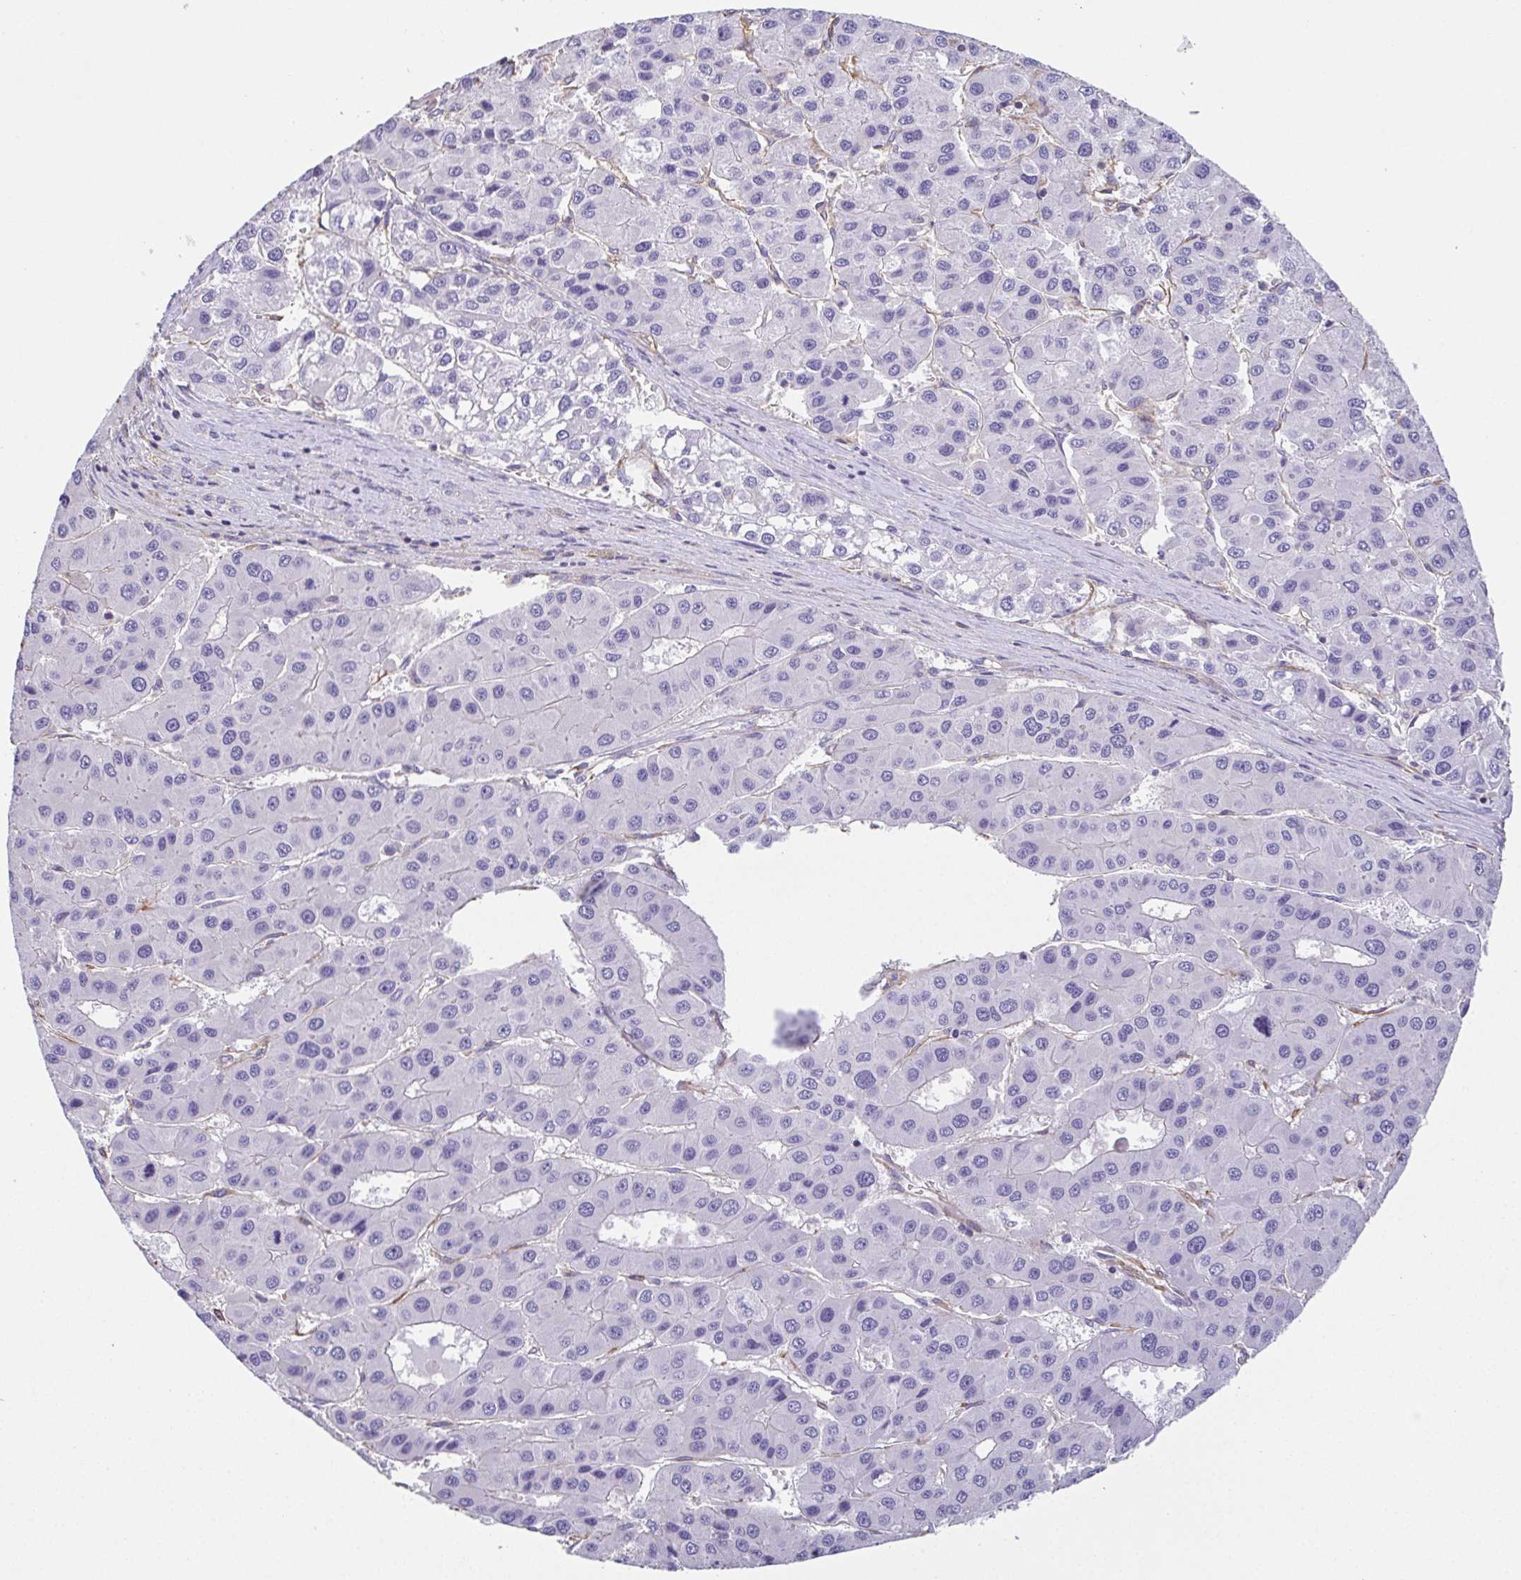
{"staining": {"intensity": "negative", "quantity": "none", "location": "none"}, "tissue": "liver cancer", "cell_type": "Tumor cells", "image_type": "cancer", "snomed": [{"axis": "morphology", "description": "Carcinoma, Hepatocellular, NOS"}, {"axis": "topography", "description": "Liver"}], "caption": "This is an immunohistochemistry (IHC) micrograph of liver cancer. There is no expression in tumor cells.", "gene": "MYL6", "patient": {"sex": "male", "age": 73}}